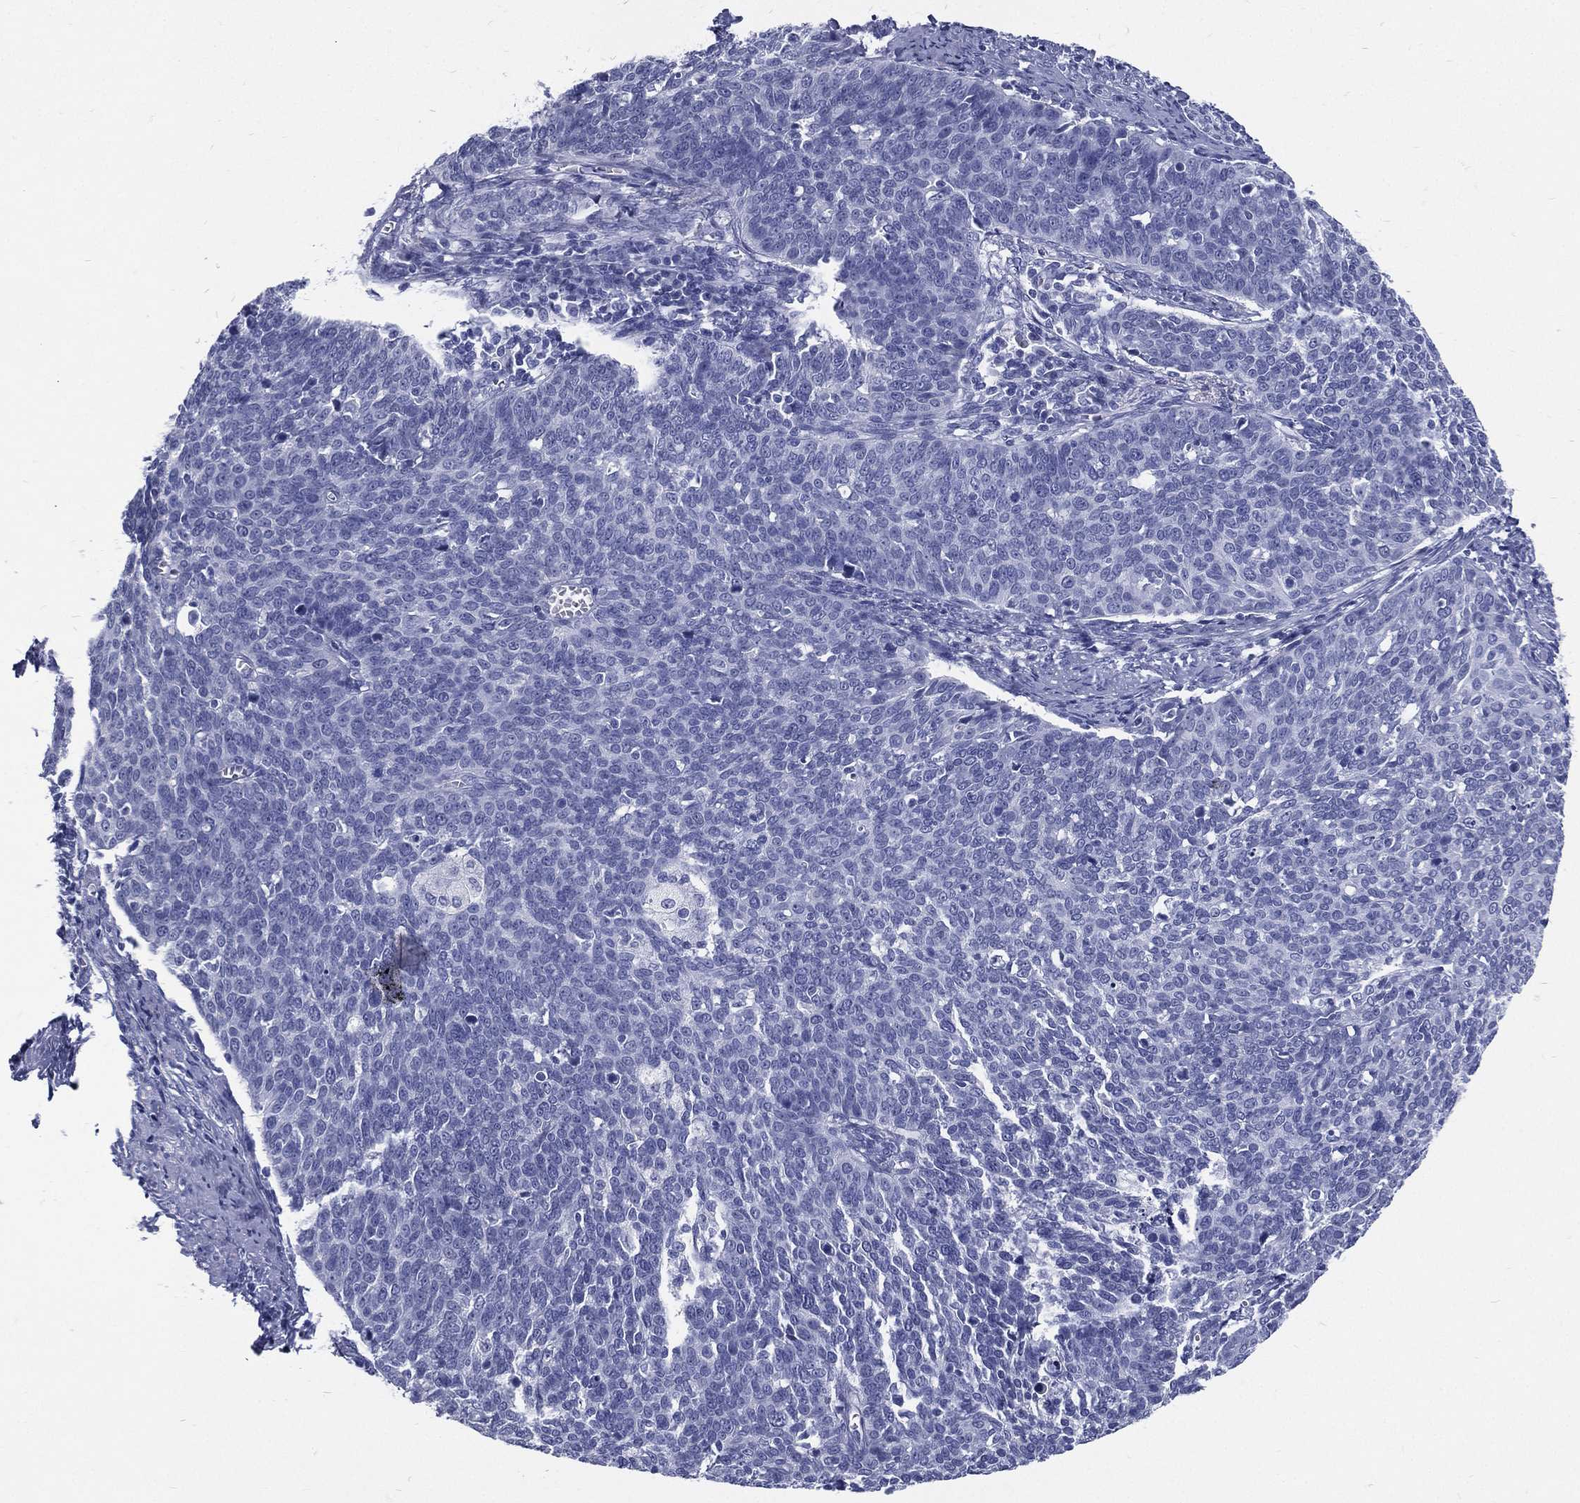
{"staining": {"intensity": "negative", "quantity": "none", "location": "none"}, "tissue": "cervical cancer", "cell_type": "Tumor cells", "image_type": "cancer", "snomed": [{"axis": "morphology", "description": "Normal tissue, NOS"}, {"axis": "morphology", "description": "Squamous cell carcinoma, NOS"}, {"axis": "topography", "description": "Cervix"}], "caption": "An image of squamous cell carcinoma (cervical) stained for a protein reveals no brown staining in tumor cells.", "gene": "RSPH4A", "patient": {"sex": "female", "age": 39}}